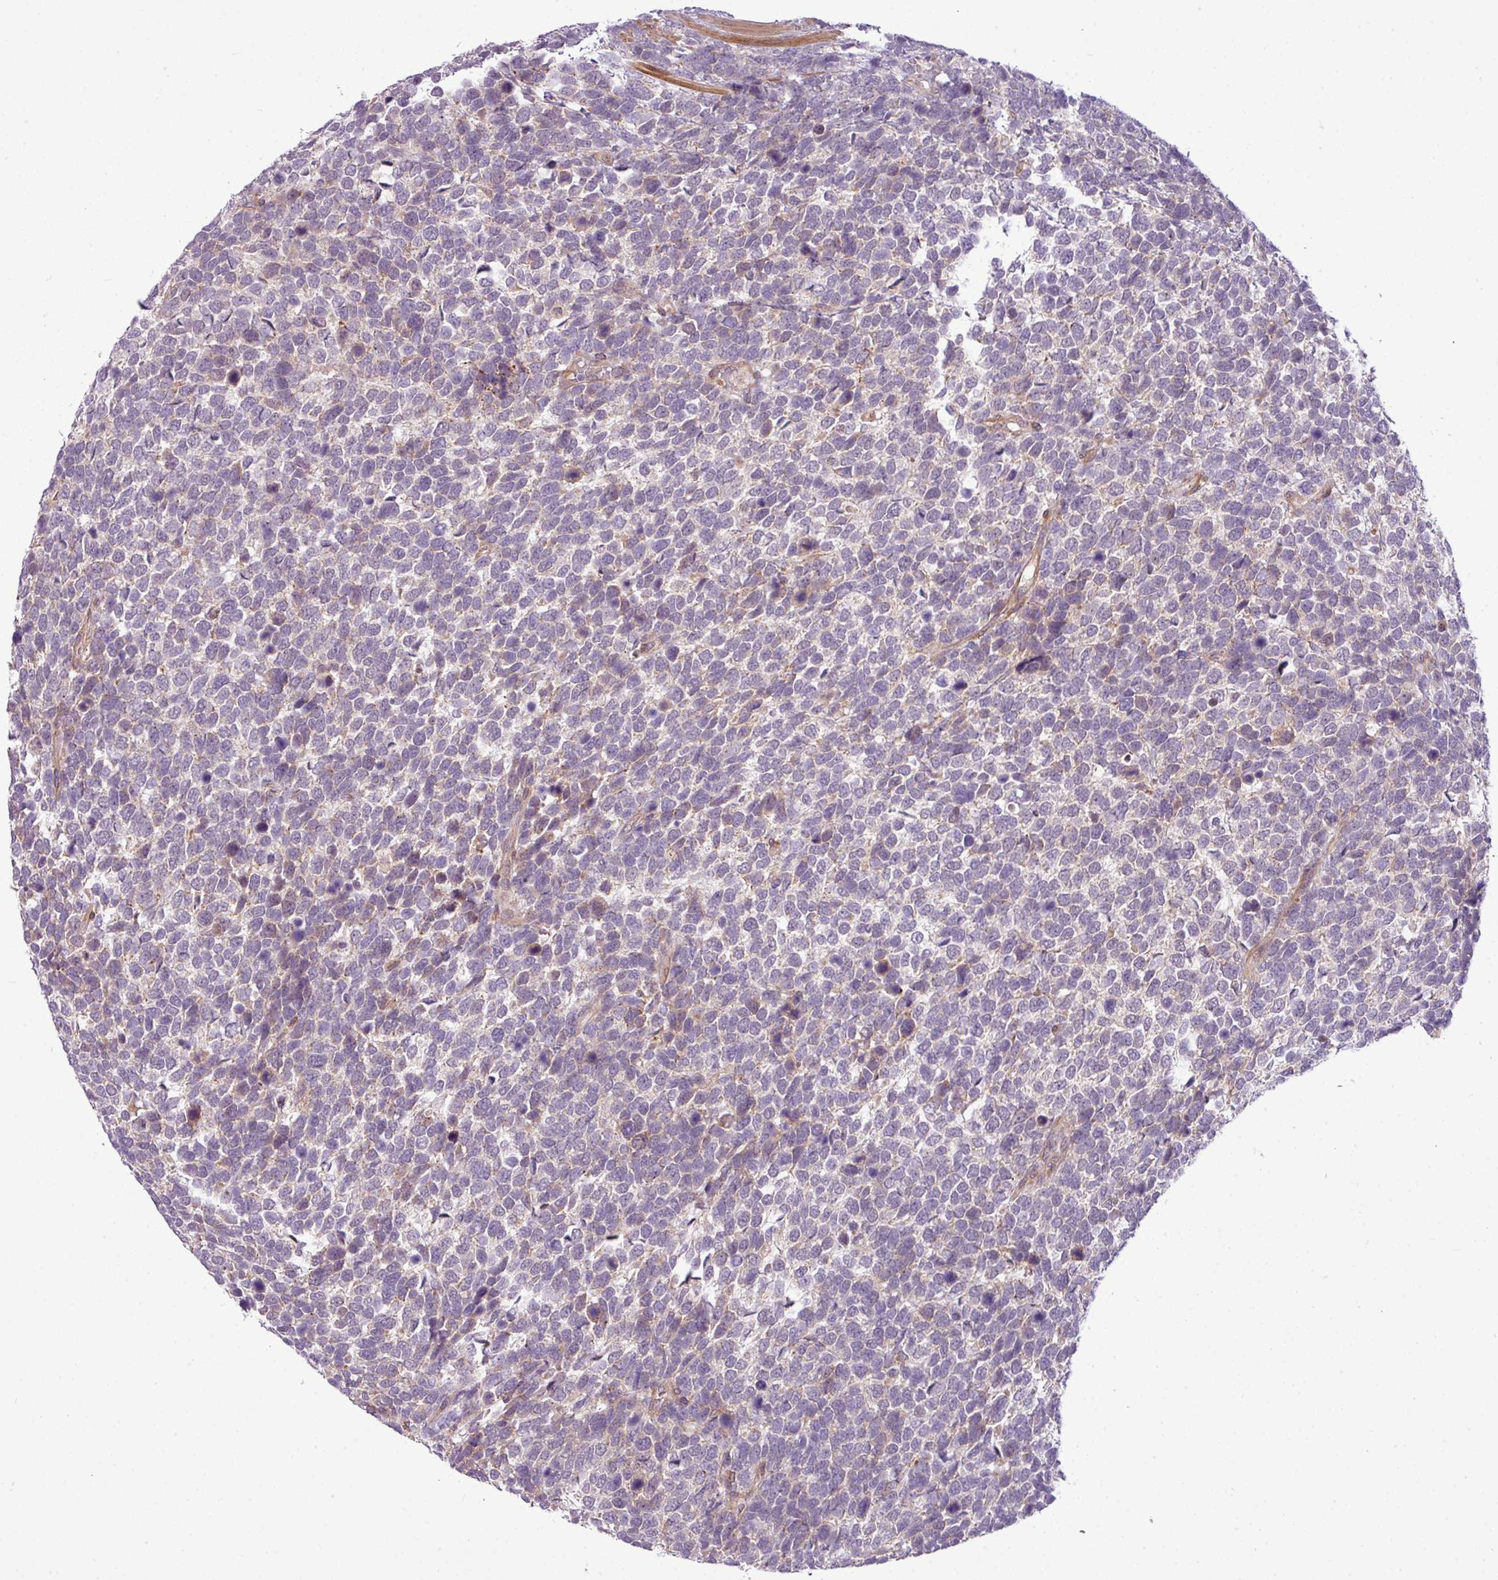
{"staining": {"intensity": "negative", "quantity": "none", "location": "none"}, "tissue": "urothelial cancer", "cell_type": "Tumor cells", "image_type": "cancer", "snomed": [{"axis": "morphology", "description": "Urothelial carcinoma, High grade"}, {"axis": "topography", "description": "Urinary bladder"}], "caption": "High-grade urothelial carcinoma was stained to show a protein in brown. There is no significant staining in tumor cells. The staining was performed using DAB (3,3'-diaminobenzidine) to visualize the protein expression in brown, while the nuclei were stained in blue with hematoxylin (Magnification: 20x).", "gene": "ZNF35", "patient": {"sex": "female", "age": 82}}